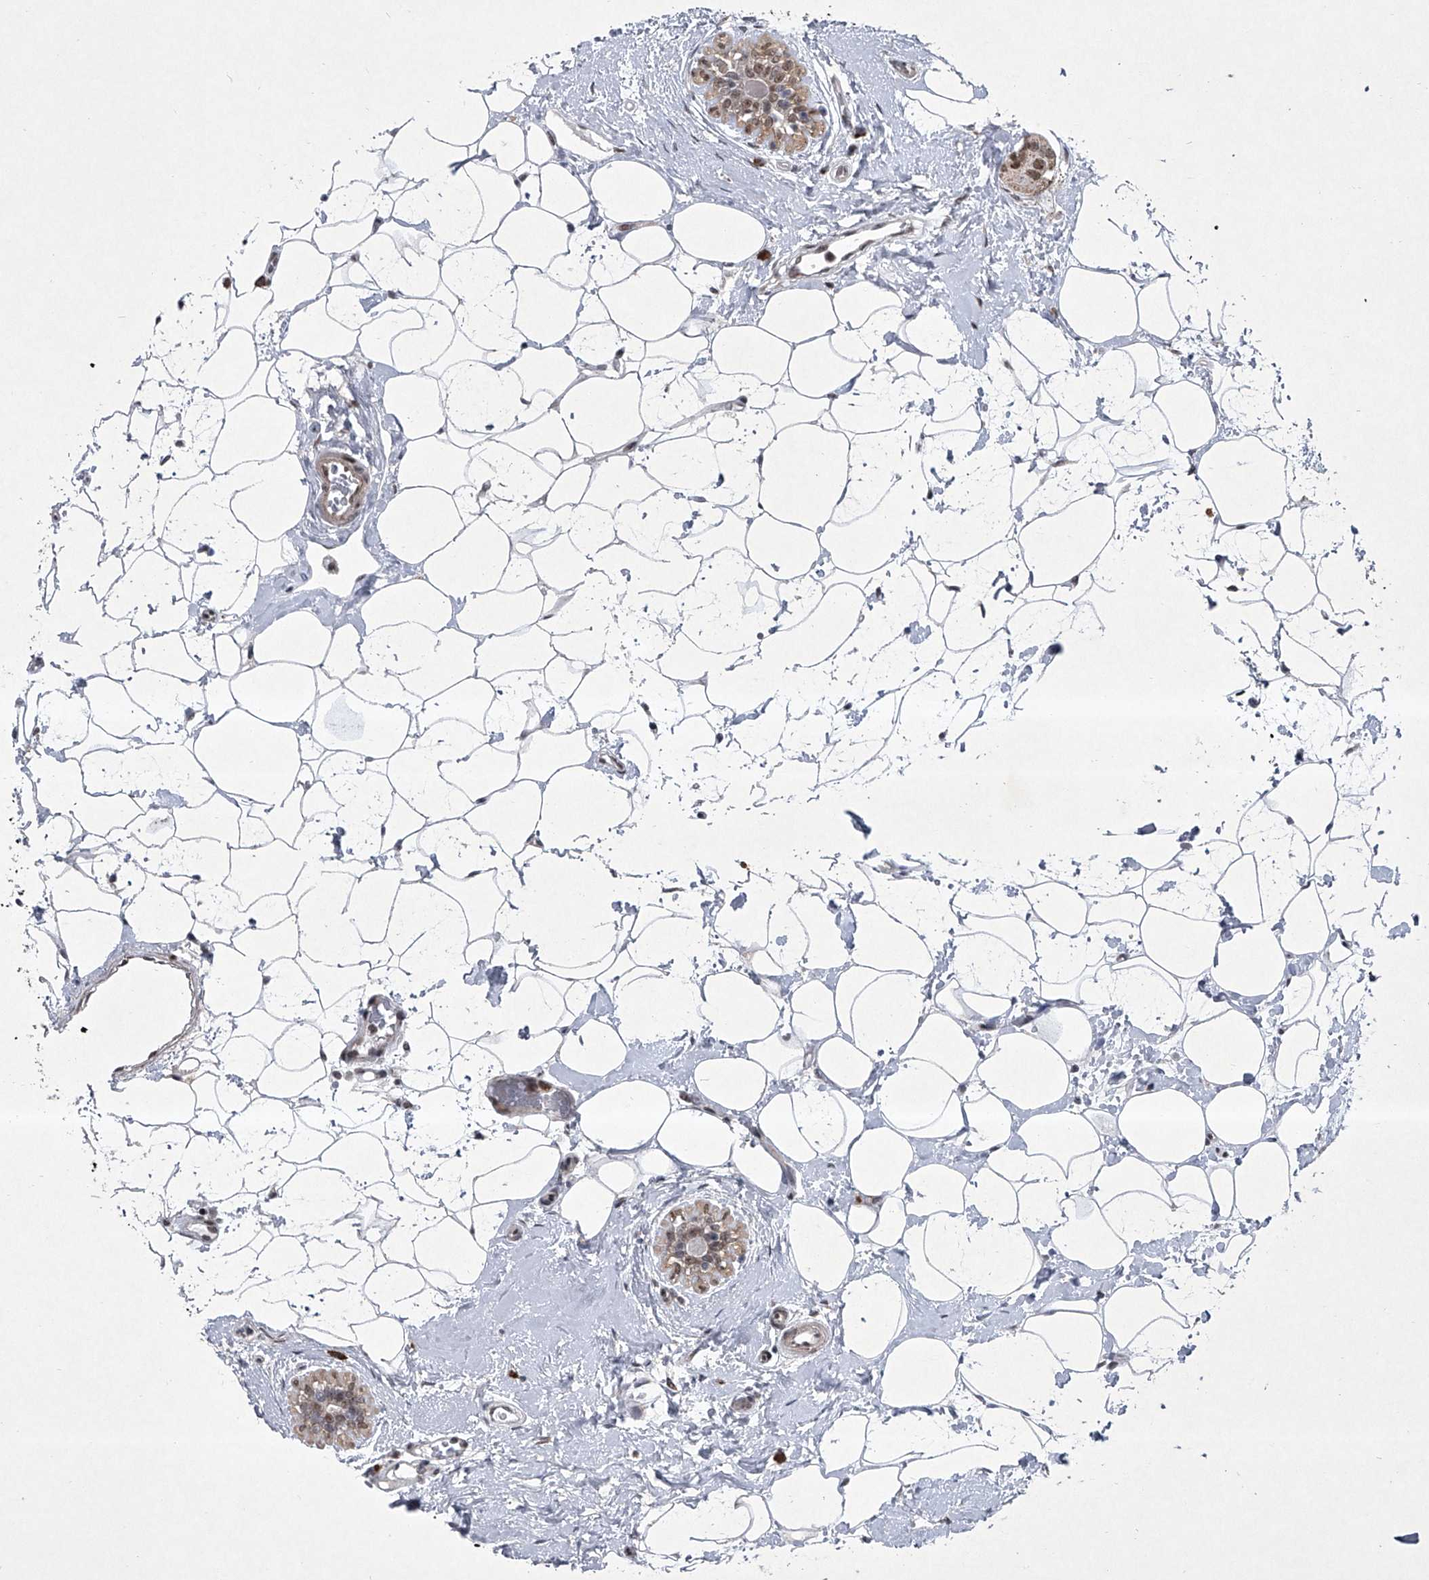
{"staining": {"intensity": "moderate", "quantity": ">75%", "location": "cytoplasmic/membranous,nuclear"}, "tissue": "breast cancer", "cell_type": "Tumor cells", "image_type": "cancer", "snomed": [{"axis": "morphology", "description": "Normal tissue, NOS"}, {"axis": "morphology", "description": "Duct carcinoma"}, {"axis": "topography", "description": "Breast"}], "caption": "This image demonstrates breast invasive ductal carcinoma stained with IHC to label a protein in brown. The cytoplasmic/membranous and nuclear of tumor cells show moderate positivity for the protein. Nuclei are counter-stained blue.", "gene": "MLLT1", "patient": {"sex": "female", "age": 39}}